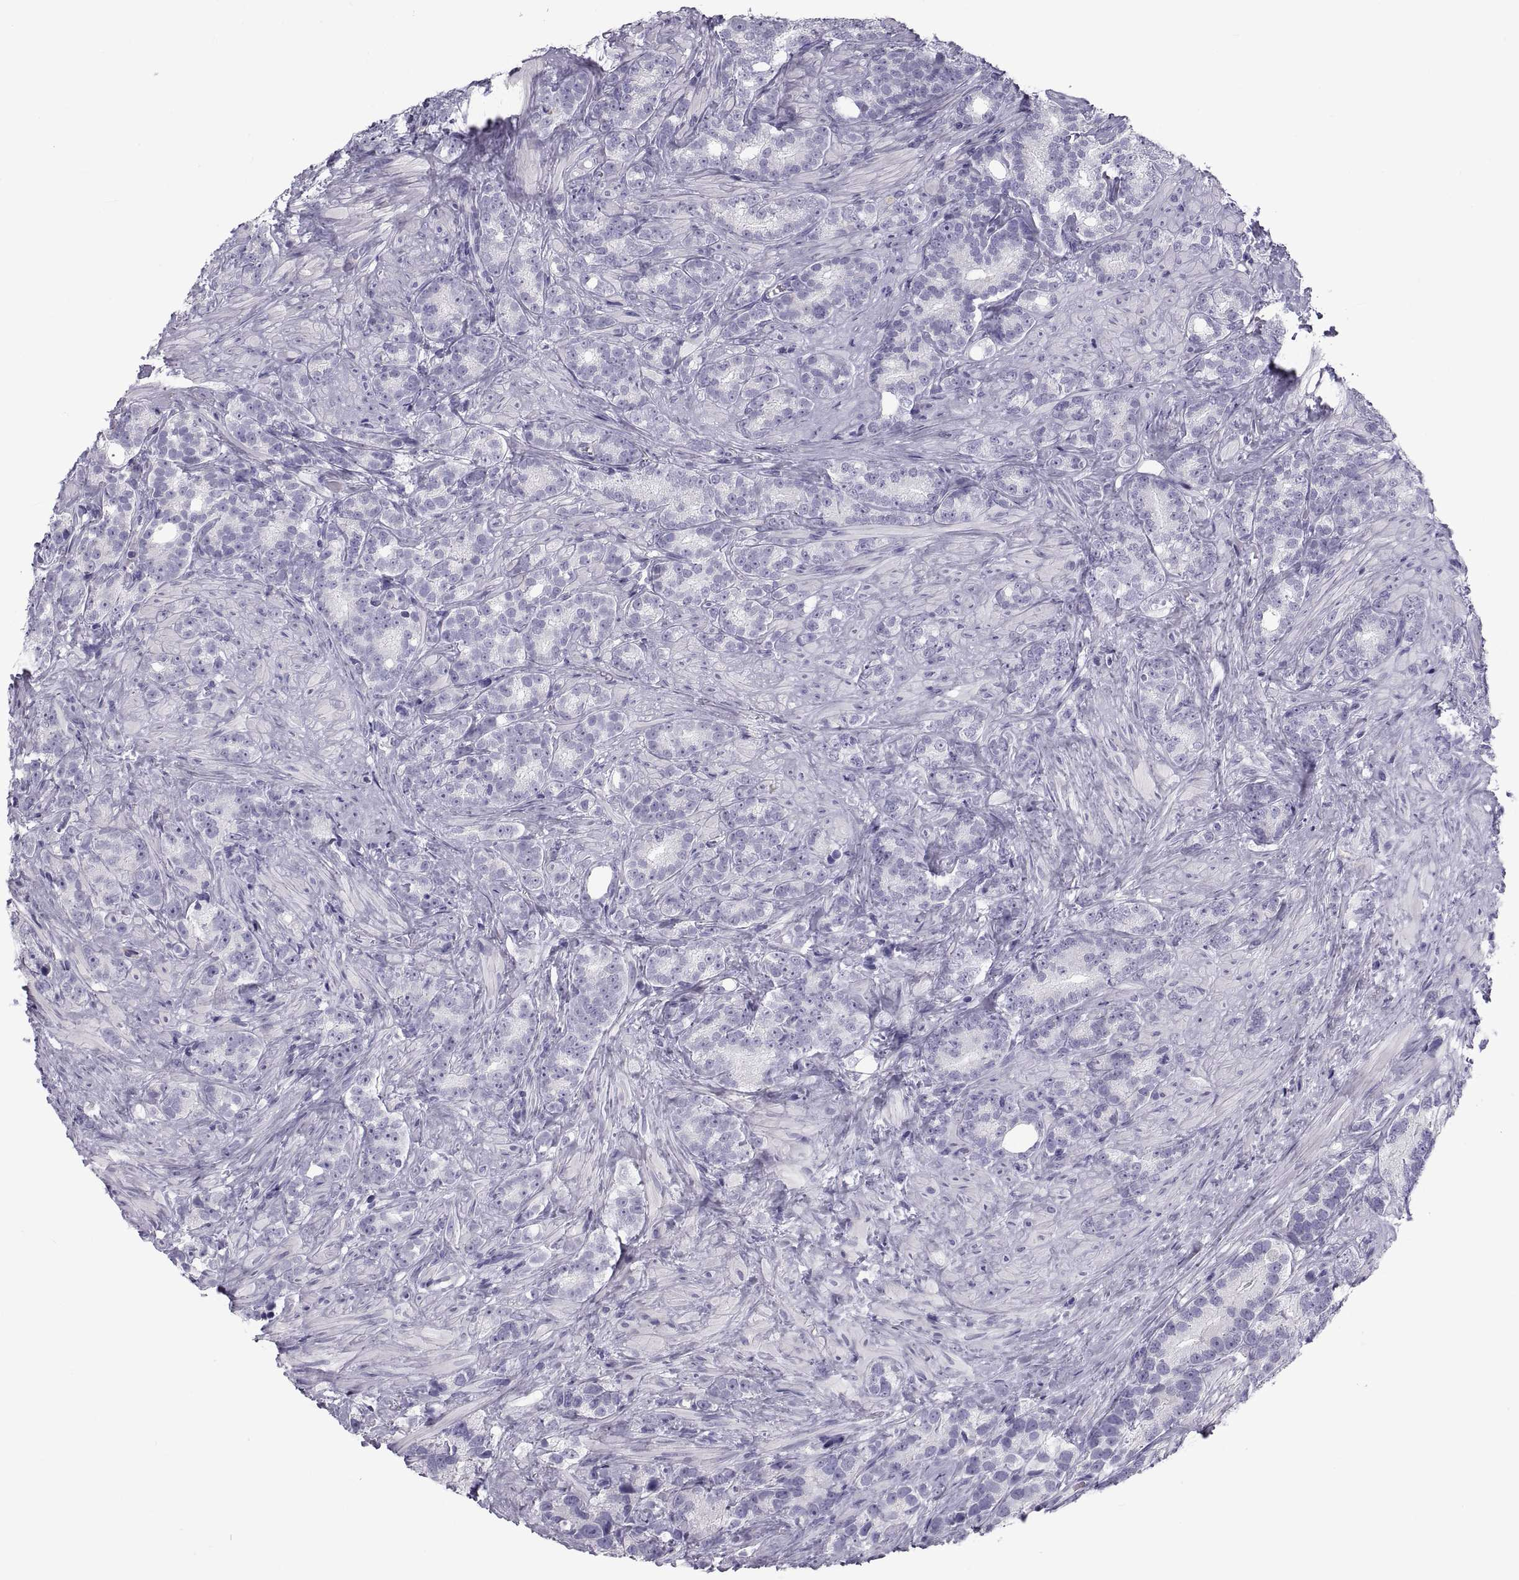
{"staining": {"intensity": "negative", "quantity": "none", "location": "none"}, "tissue": "prostate cancer", "cell_type": "Tumor cells", "image_type": "cancer", "snomed": [{"axis": "morphology", "description": "Adenocarcinoma, High grade"}, {"axis": "topography", "description": "Prostate"}], "caption": "This is an immunohistochemistry histopathology image of human prostate cancer (adenocarcinoma (high-grade)). There is no staining in tumor cells.", "gene": "NPTX2", "patient": {"sex": "male", "age": 90}}